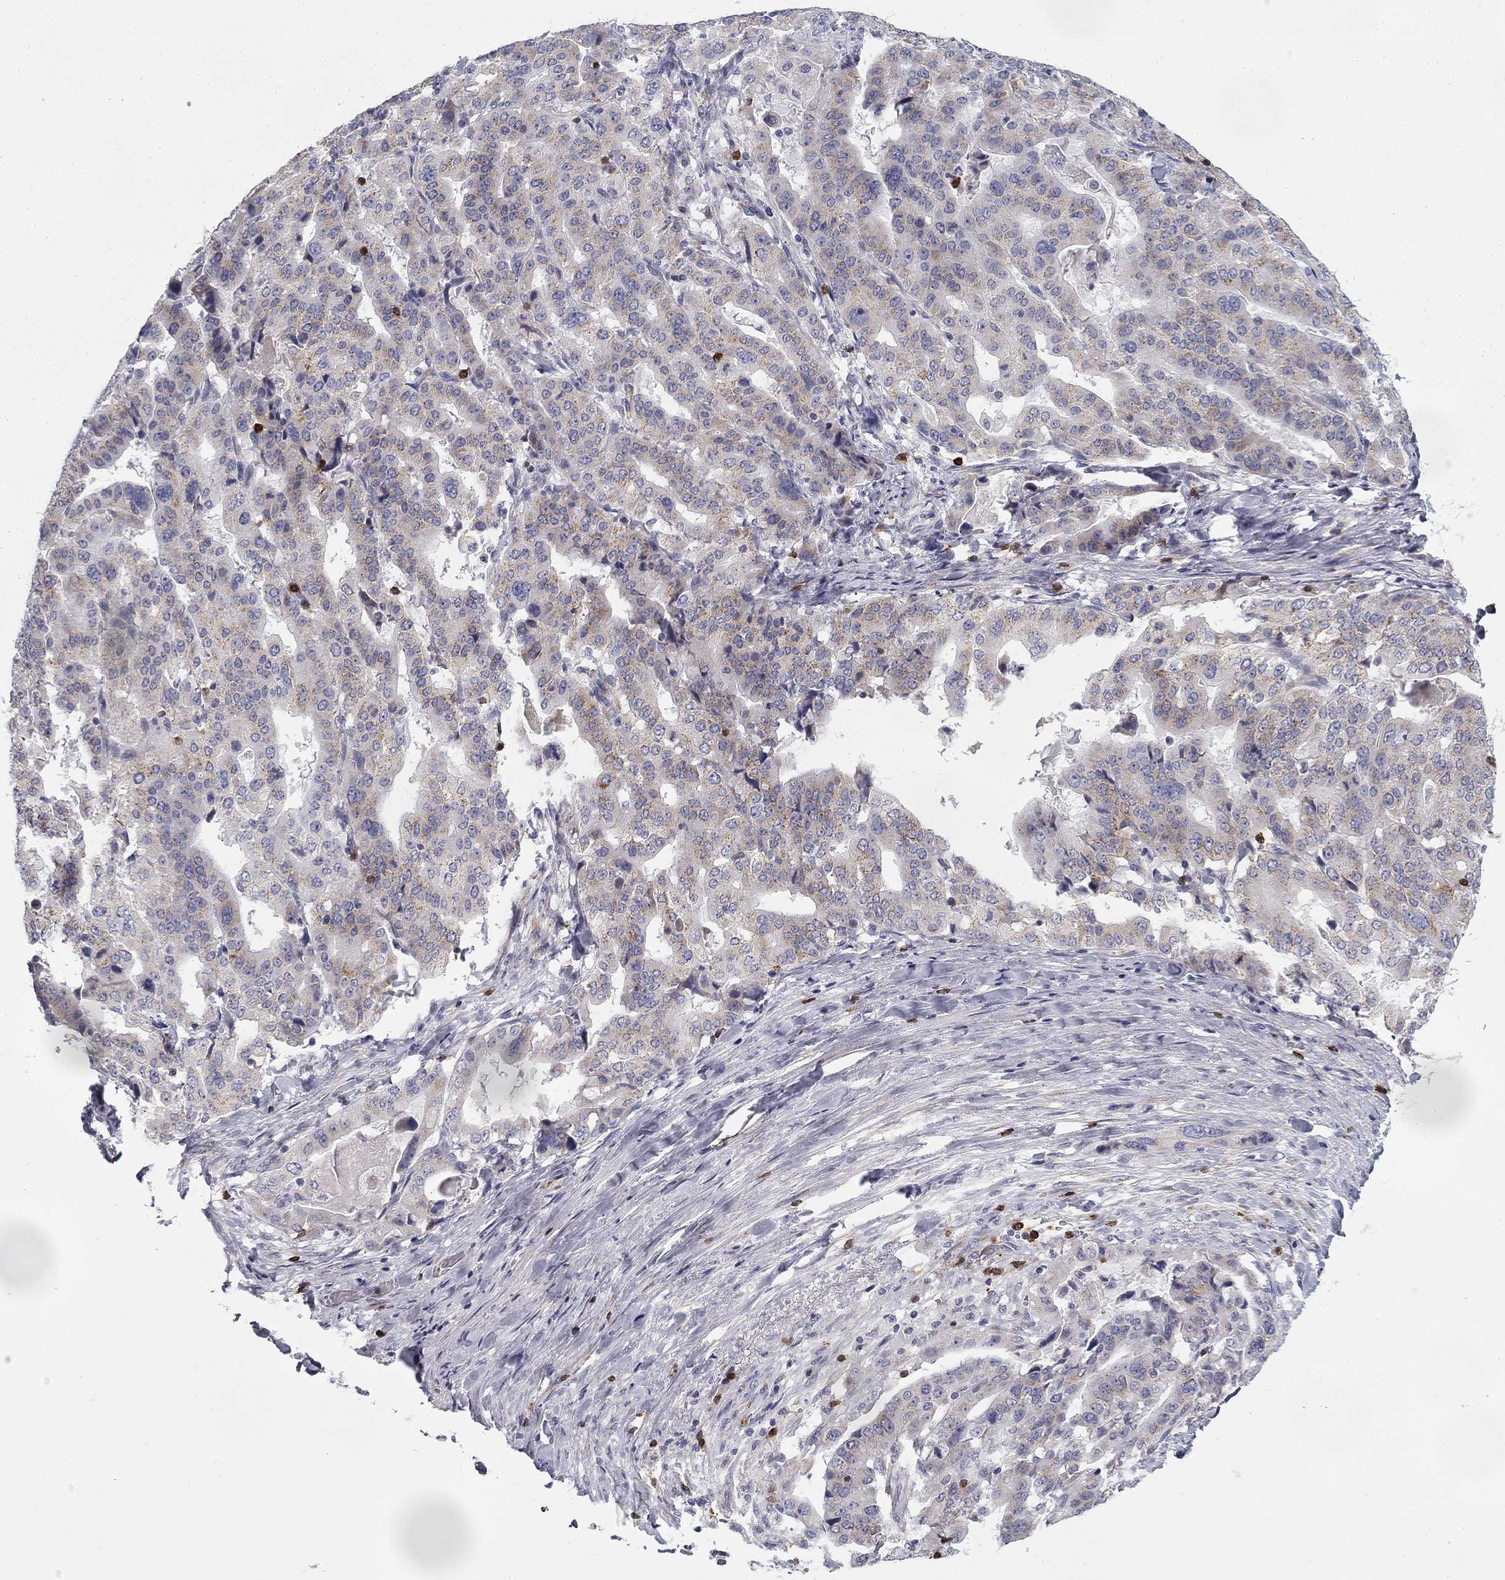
{"staining": {"intensity": "weak", "quantity": "<25%", "location": "cytoplasmic/membranous"}, "tissue": "stomach cancer", "cell_type": "Tumor cells", "image_type": "cancer", "snomed": [{"axis": "morphology", "description": "Adenocarcinoma, NOS"}, {"axis": "topography", "description": "Stomach"}], "caption": "An immunohistochemistry (IHC) photomicrograph of stomach cancer (adenocarcinoma) is shown. There is no staining in tumor cells of stomach cancer (adenocarcinoma).", "gene": "TRAT1", "patient": {"sex": "male", "age": 48}}